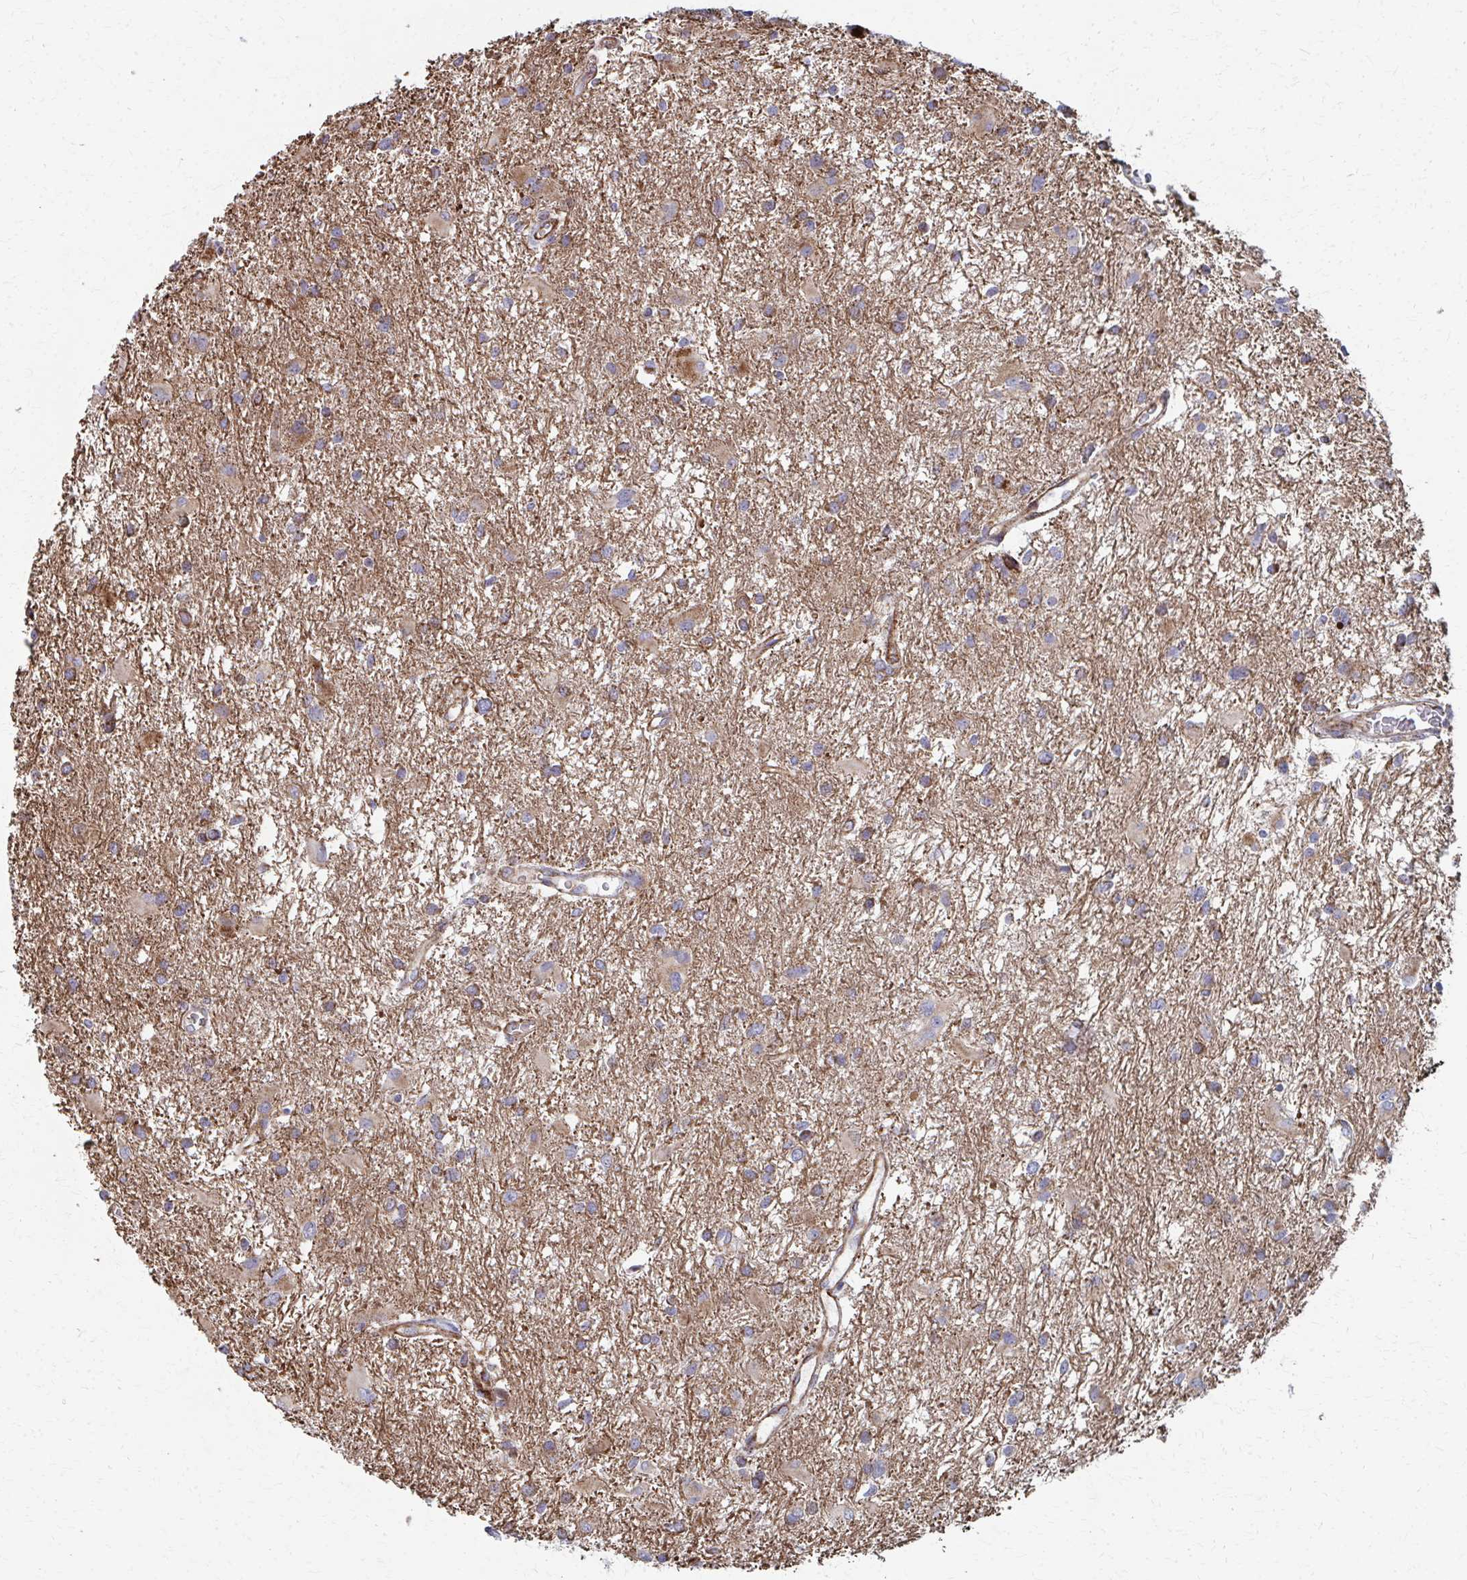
{"staining": {"intensity": "moderate", "quantity": "25%-75%", "location": "cytoplasmic/membranous"}, "tissue": "glioma", "cell_type": "Tumor cells", "image_type": "cancer", "snomed": [{"axis": "morphology", "description": "Glioma, malignant, High grade"}, {"axis": "topography", "description": "Brain"}], "caption": "DAB (3,3'-diaminobenzidine) immunohistochemical staining of malignant high-grade glioma demonstrates moderate cytoplasmic/membranous protein positivity in approximately 25%-75% of tumor cells.", "gene": "FAHD1", "patient": {"sex": "male", "age": 53}}